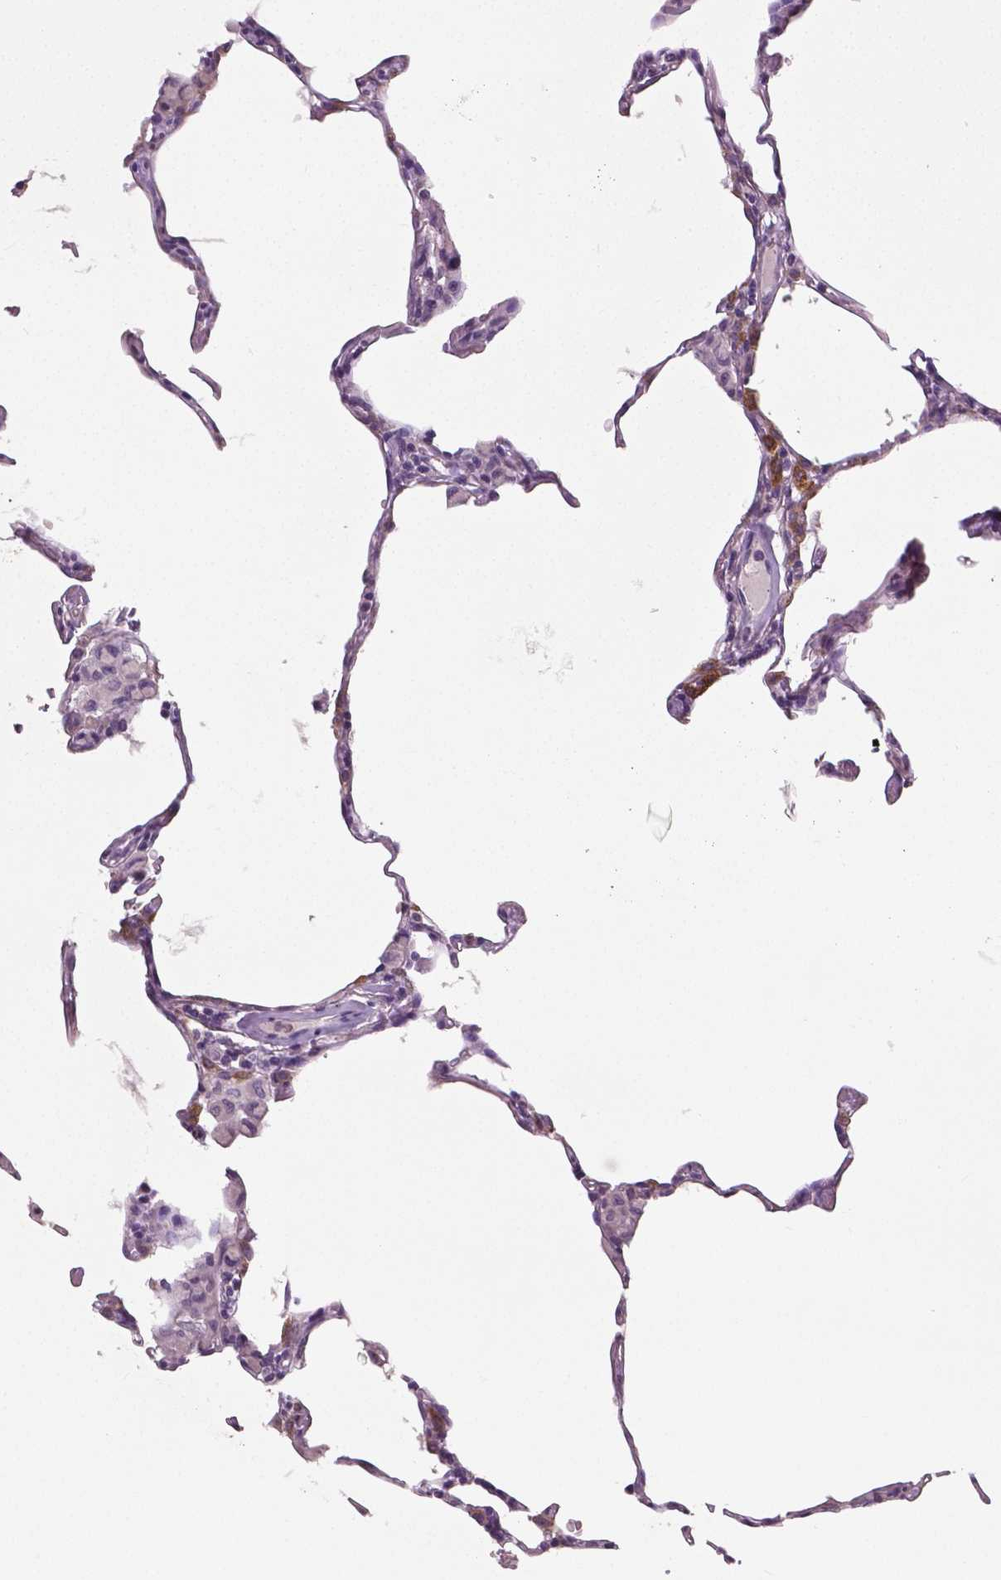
{"staining": {"intensity": "negative", "quantity": "none", "location": "none"}, "tissue": "lung", "cell_type": "Alveolar cells", "image_type": "normal", "snomed": [{"axis": "morphology", "description": "Normal tissue, NOS"}, {"axis": "topography", "description": "Lung"}], "caption": "There is no significant positivity in alveolar cells of lung. (DAB (3,3'-diaminobenzidine) IHC with hematoxylin counter stain).", "gene": "NECAB1", "patient": {"sex": "female", "age": 57}}